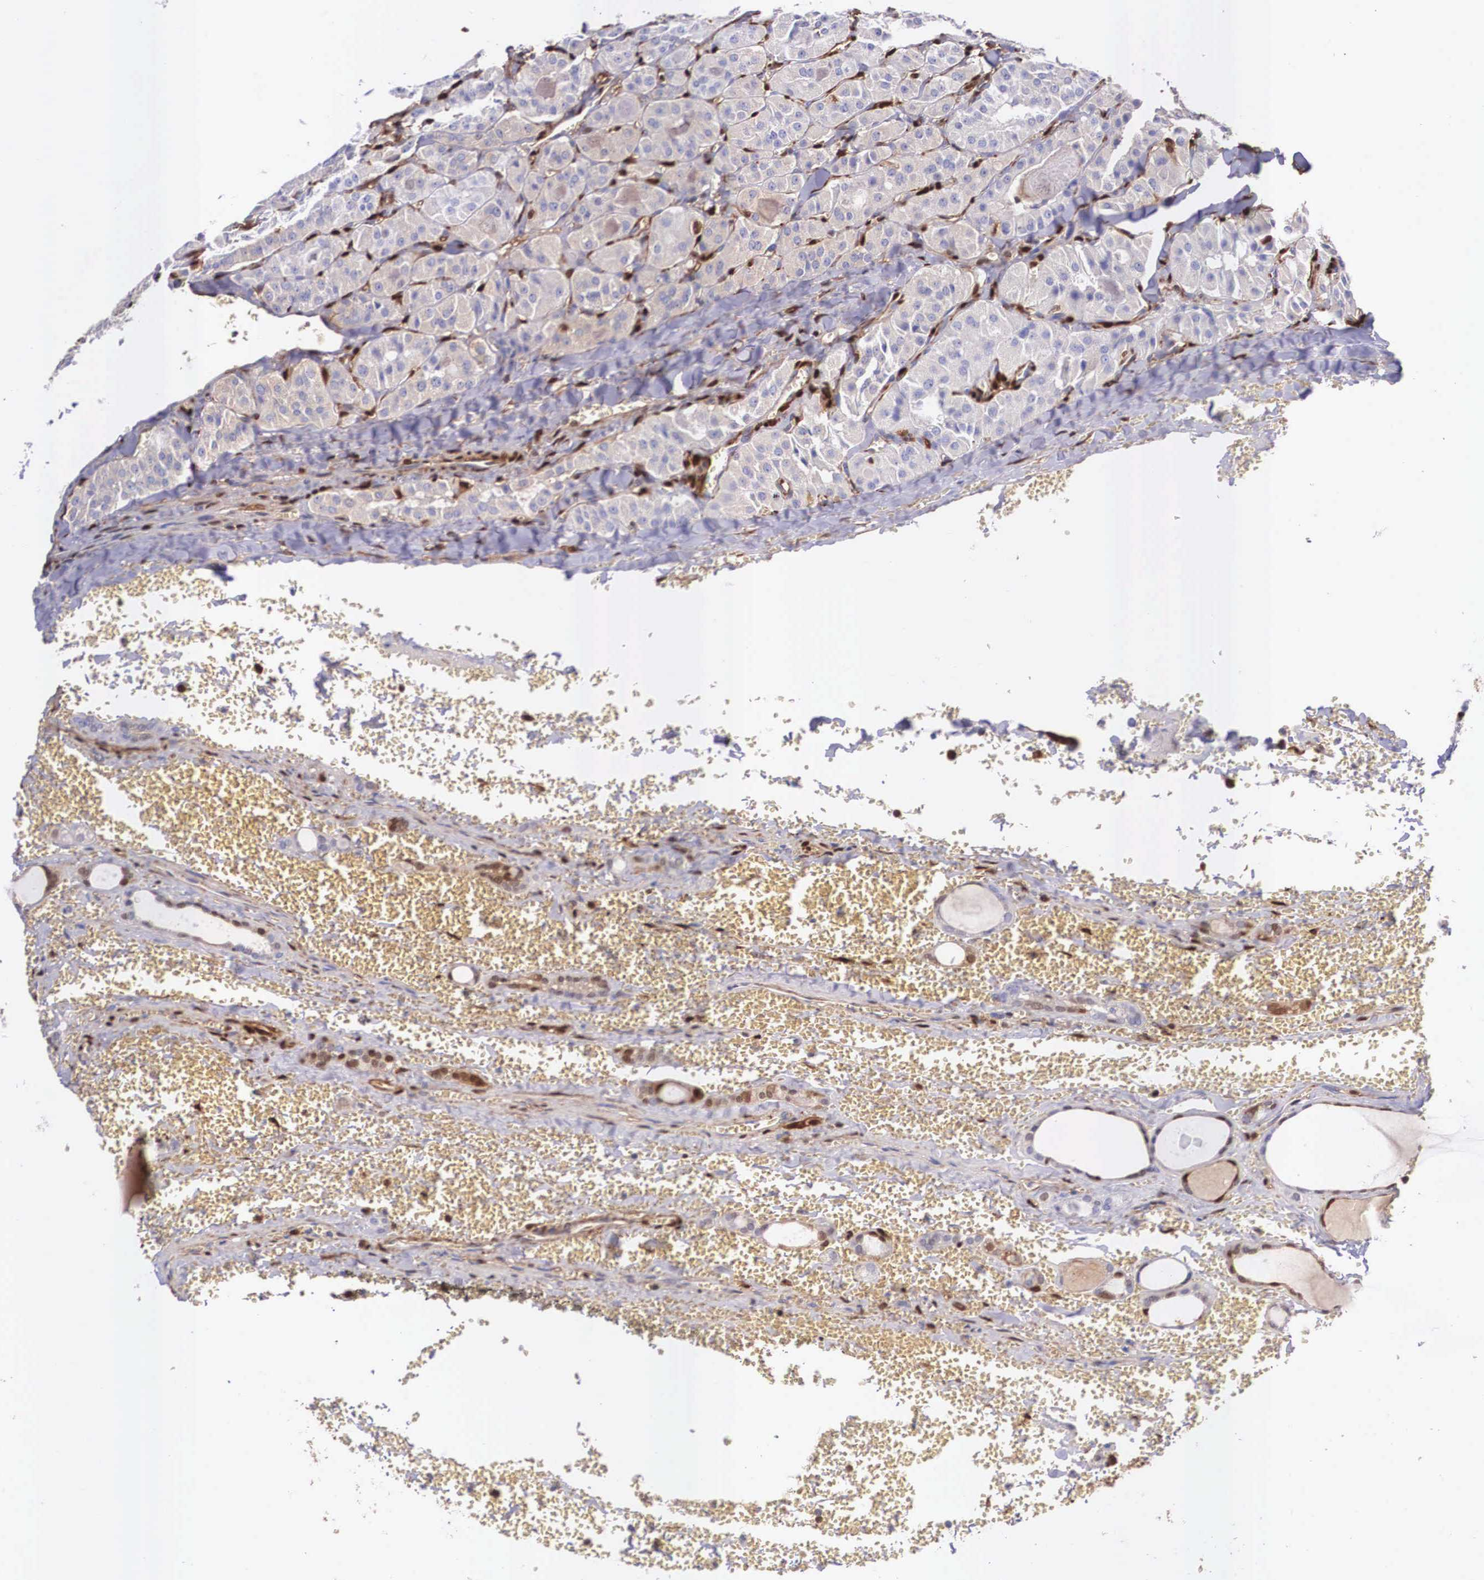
{"staining": {"intensity": "negative", "quantity": "none", "location": "none"}, "tissue": "thyroid cancer", "cell_type": "Tumor cells", "image_type": "cancer", "snomed": [{"axis": "morphology", "description": "Carcinoma, NOS"}, {"axis": "topography", "description": "Thyroid gland"}], "caption": "Tumor cells are negative for protein expression in human carcinoma (thyroid).", "gene": "LGALS1", "patient": {"sex": "male", "age": 76}}